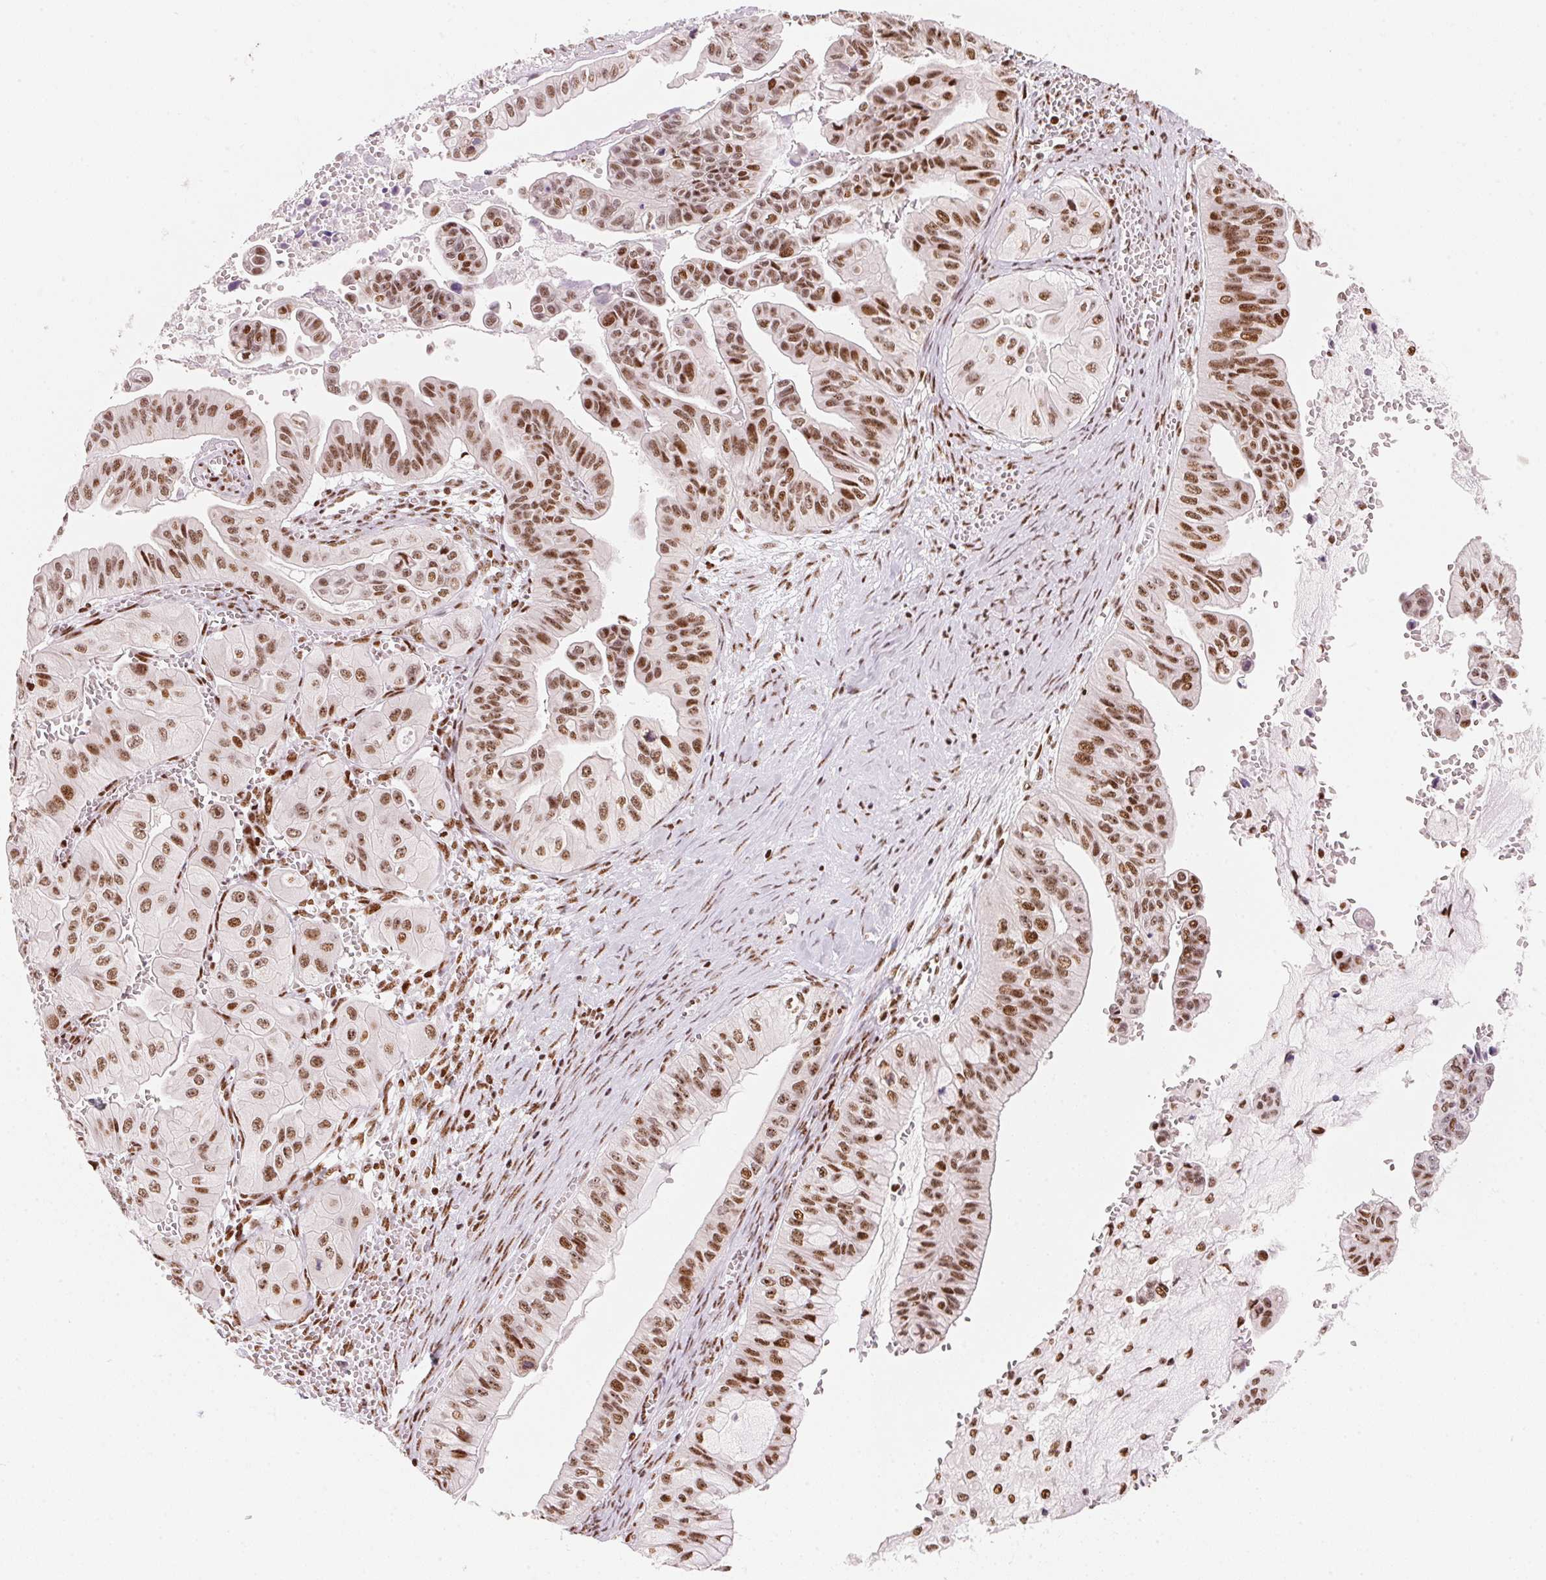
{"staining": {"intensity": "moderate", "quantity": ">75%", "location": "nuclear"}, "tissue": "ovarian cancer", "cell_type": "Tumor cells", "image_type": "cancer", "snomed": [{"axis": "morphology", "description": "Cystadenocarcinoma, mucinous, NOS"}, {"axis": "topography", "description": "Ovary"}], "caption": "Tumor cells reveal moderate nuclear positivity in about >75% of cells in ovarian cancer. (DAB (3,3'-diaminobenzidine) = brown stain, brightfield microscopy at high magnification).", "gene": "NXF1", "patient": {"sex": "female", "age": 72}}